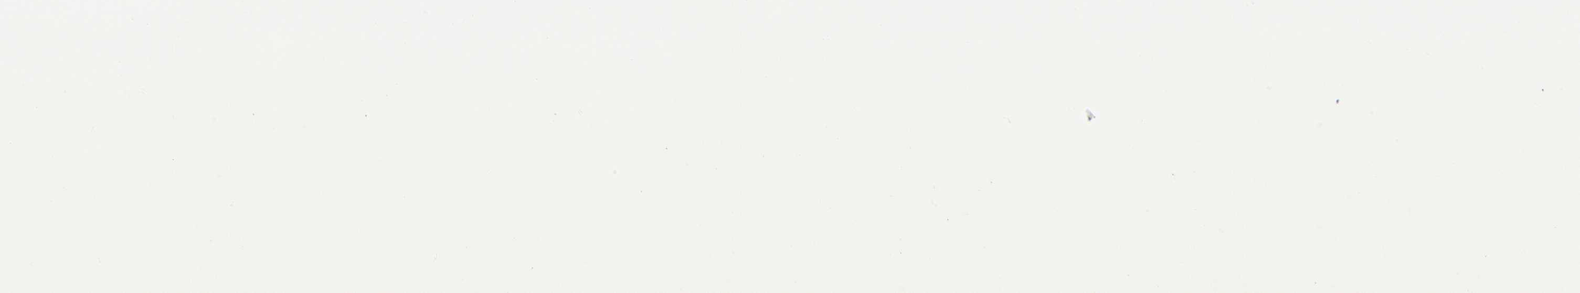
{"staining": {"intensity": "moderate", "quantity": "25%-75%", "location": "cytoplasmic/membranous"}, "tissue": "adipose tissue", "cell_type": "Adipocytes", "image_type": "normal", "snomed": [{"axis": "morphology", "description": "Normal tissue, NOS"}, {"axis": "topography", "description": "Breast"}, {"axis": "topography", "description": "Adipose tissue"}], "caption": "This micrograph exhibits IHC staining of benign adipose tissue, with medium moderate cytoplasmic/membranous staining in about 25%-75% of adipocytes.", "gene": "FNDC3A", "patient": {"sex": "female", "age": 25}}